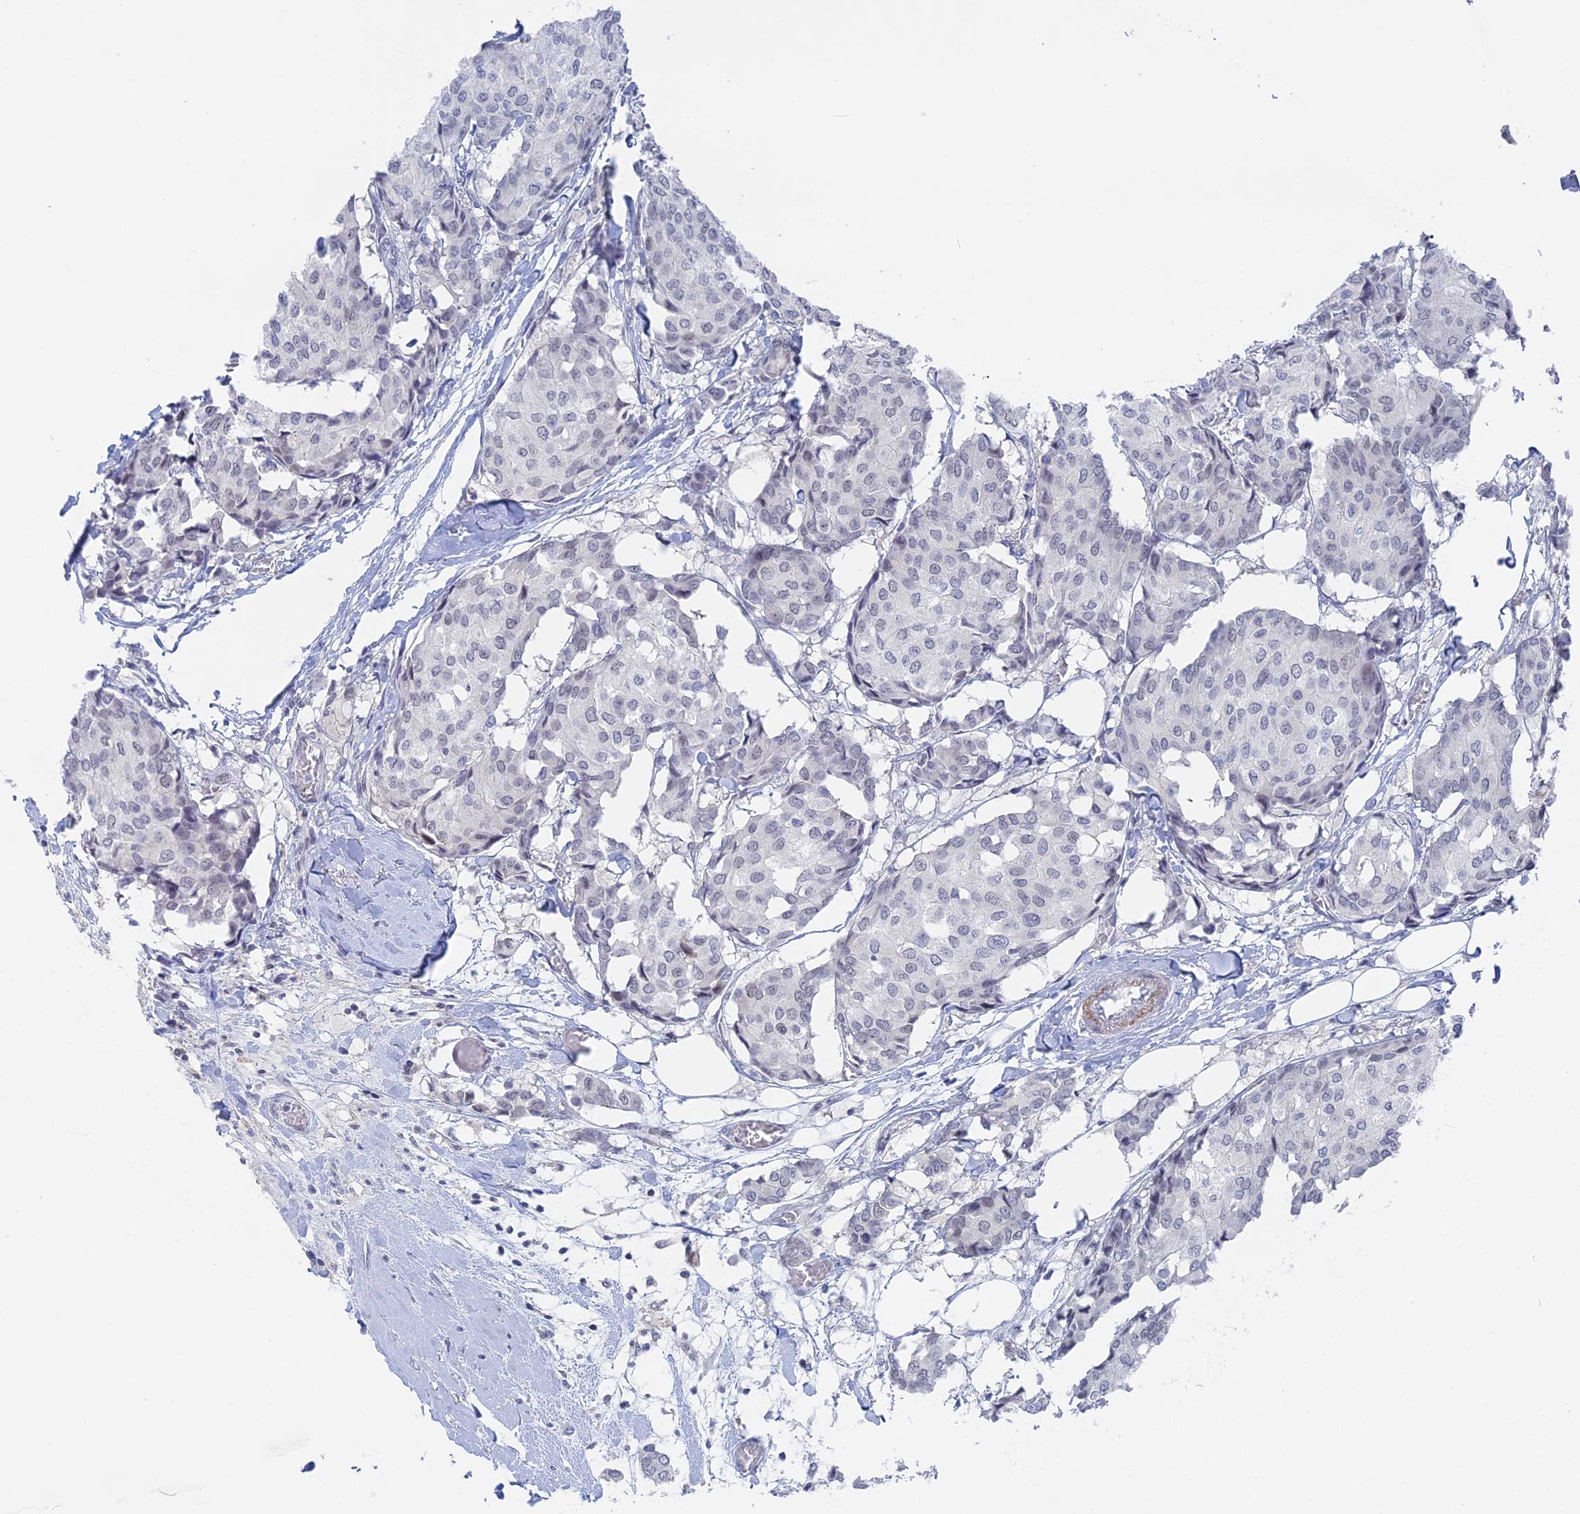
{"staining": {"intensity": "negative", "quantity": "none", "location": "none"}, "tissue": "breast cancer", "cell_type": "Tumor cells", "image_type": "cancer", "snomed": [{"axis": "morphology", "description": "Duct carcinoma"}, {"axis": "topography", "description": "Breast"}], "caption": "Micrograph shows no significant protein positivity in tumor cells of invasive ductal carcinoma (breast).", "gene": "BRD2", "patient": {"sex": "female", "age": 75}}